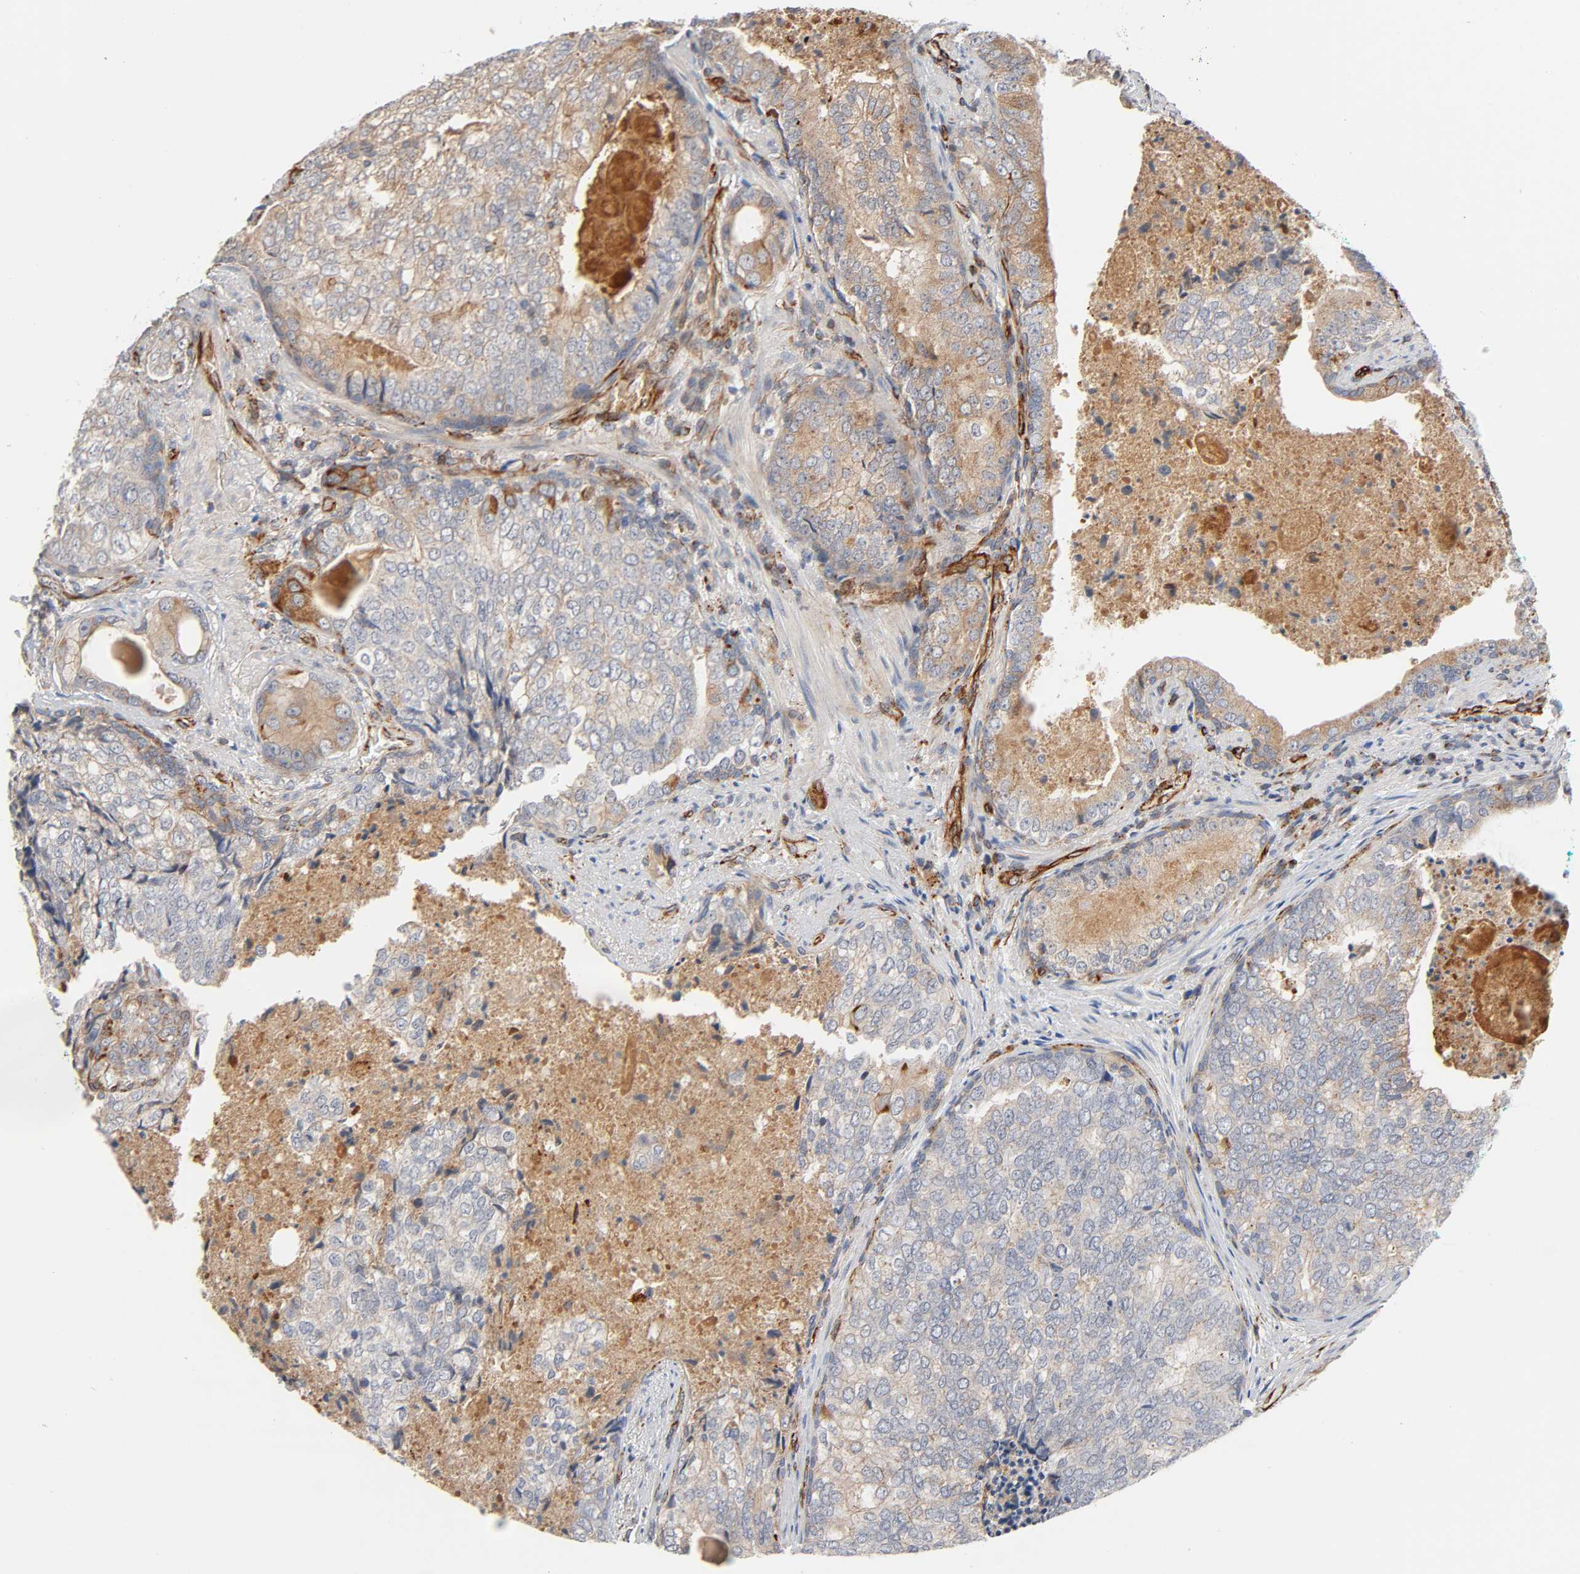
{"staining": {"intensity": "weak", "quantity": ">75%", "location": "cytoplasmic/membranous"}, "tissue": "prostate cancer", "cell_type": "Tumor cells", "image_type": "cancer", "snomed": [{"axis": "morphology", "description": "Adenocarcinoma, High grade"}, {"axis": "topography", "description": "Prostate"}], "caption": "Human prostate cancer stained with a protein marker exhibits weak staining in tumor cells.", "gene": "REEP6", "patient": {"sex": "male", "age": 66}}